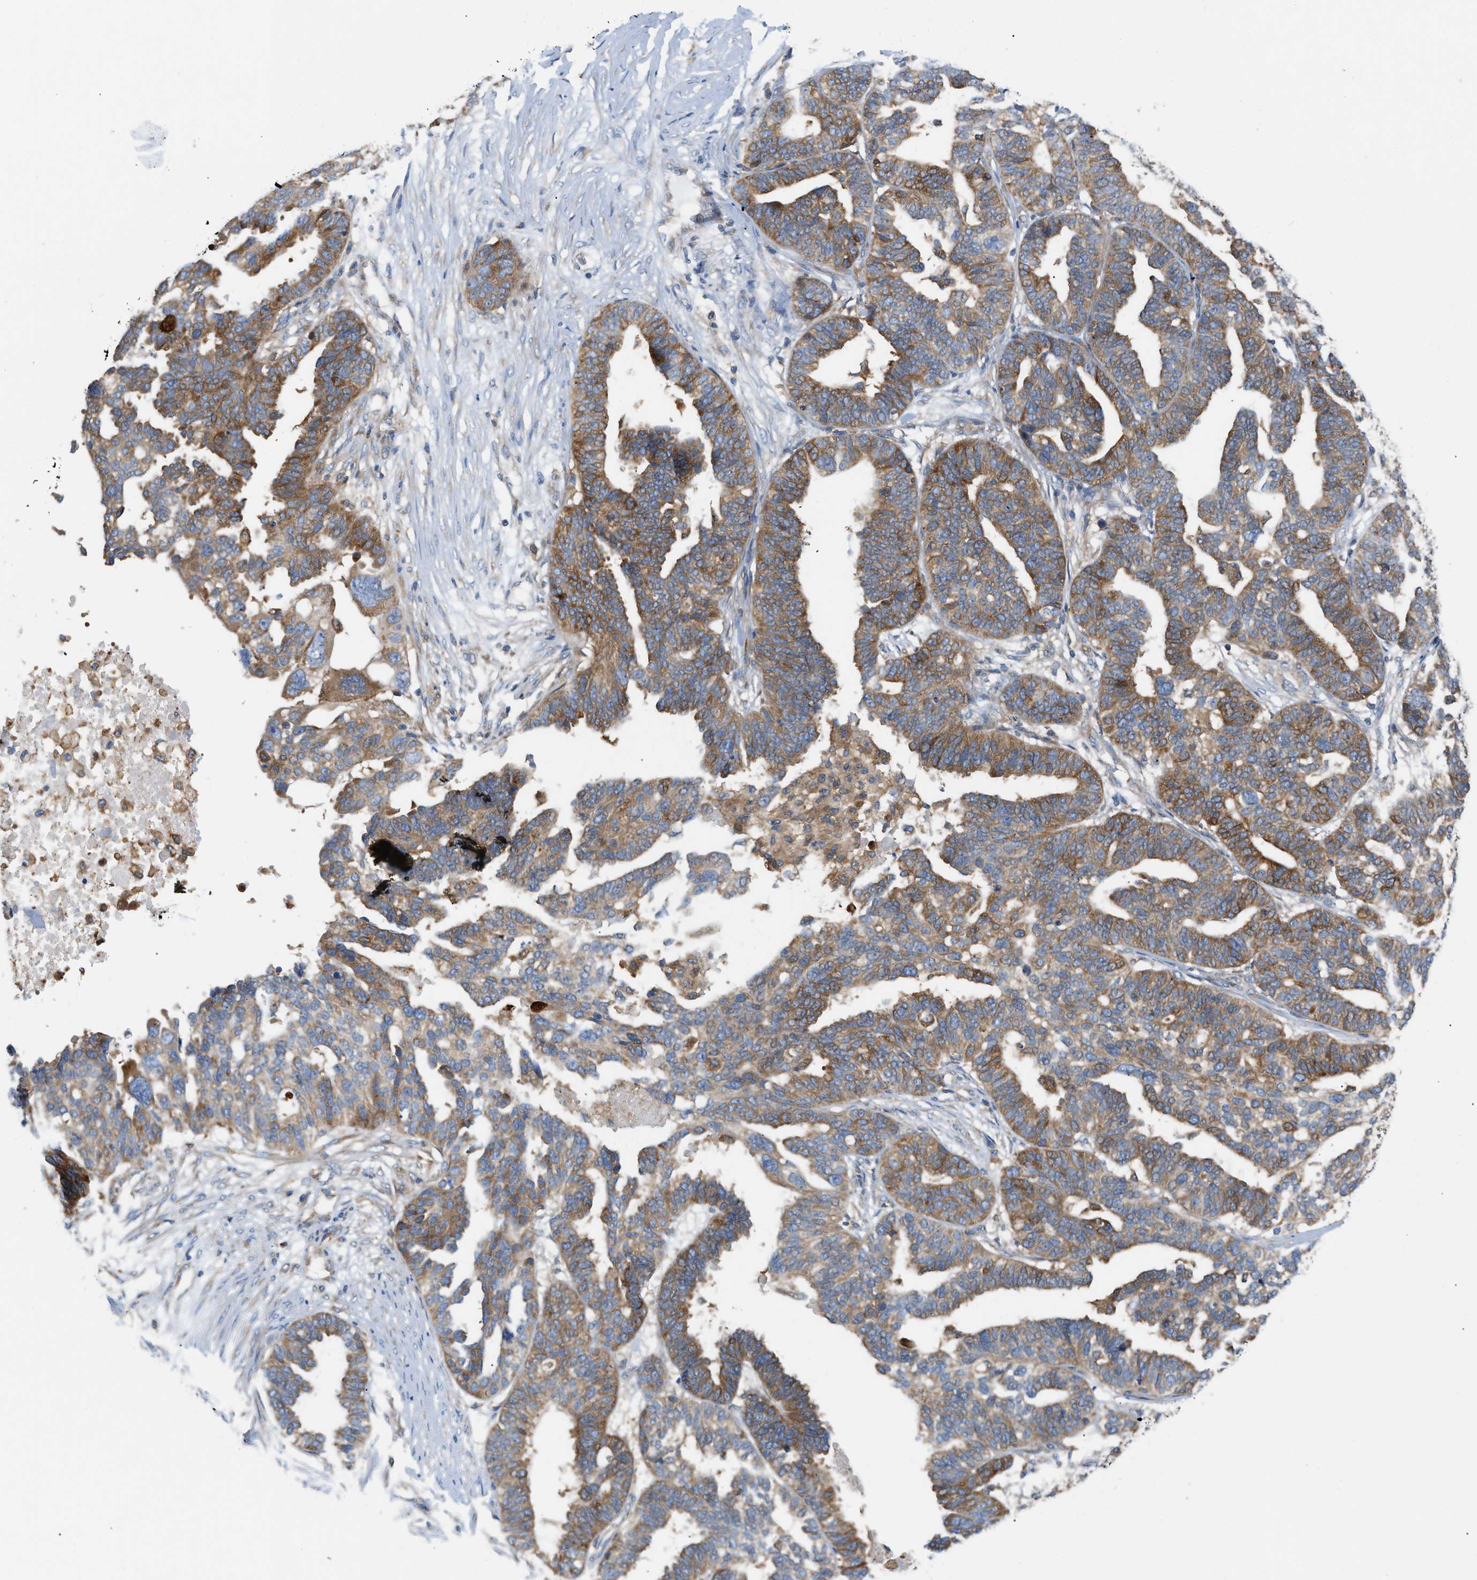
{"staining": {"intensity": "moderate", "quantity": ">75%", "location": "cytoplasmic/membranous"}, "tissue": "ovarian cancer", "cell_type": "Tumor cells", "image_type": "cancer", "snomed": [{"axis": "morphology", "description": "Cystadenocarcinoma, serous, NOS"}, {"axis": "topography", "description": "Ovary"}], "caption": "Ovarian cancer stained for a protein (brown) demonstrates moderate cytoplasmic/membranous positive staining in approximately >75% of tumor cells.", "gene": "GPAT4", "patient": {"sex": "female", "age": 59}}